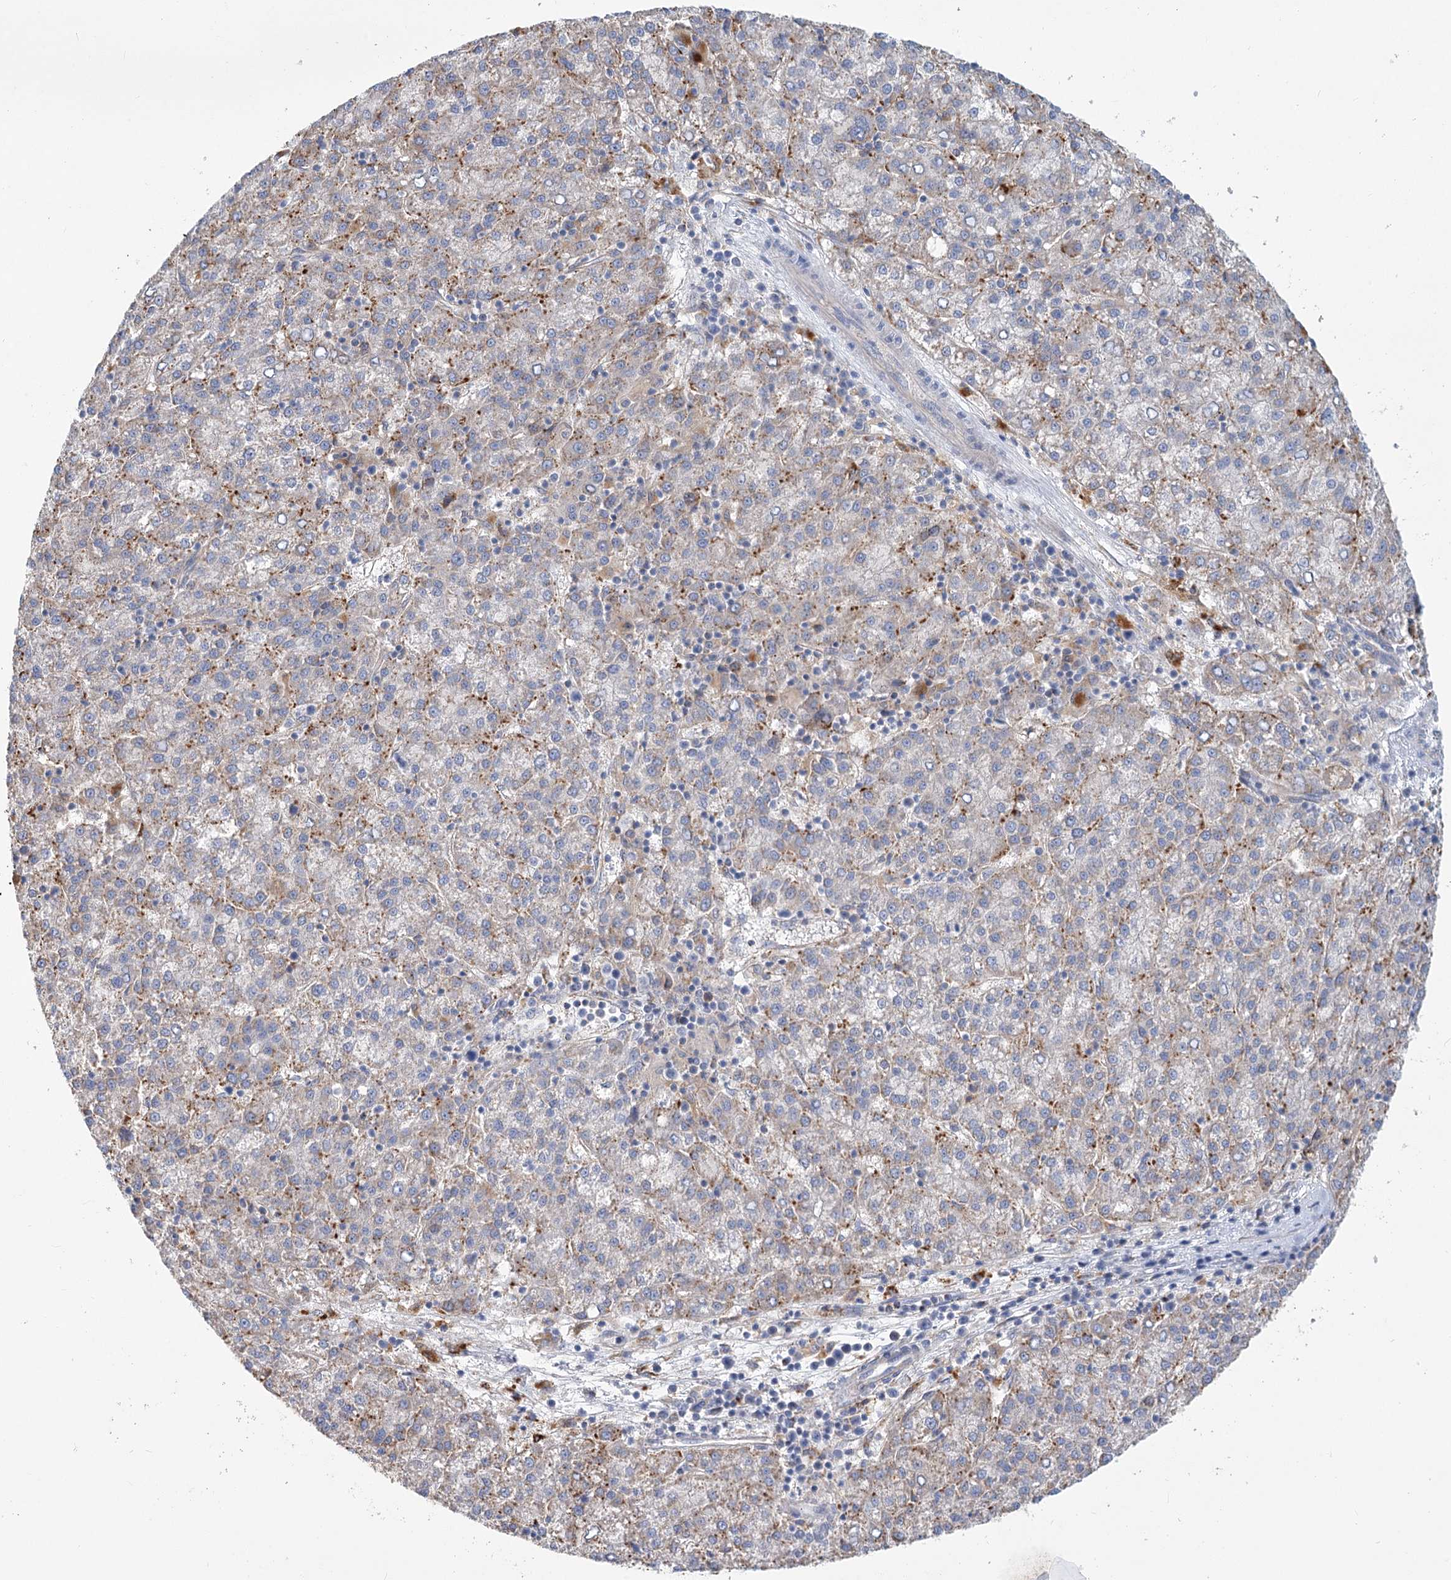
{"staining": {"intensity": "weak", "quantity": "<25%", "location": "cytoplasmic/membranous"}, "tissue": "liver cancer", "cell_type": "Tumor cells", "image_type": "cancer", "snomed": [{"axis": "morphology", "description": "Carcinoma, Hepatocellular, NOS"}, {"axis": "topography", "description": "Liver"}], "caption": "Immunohistochemistry (IHC) of hepatocellular carcinoma (liver) shows no staining in tumor cells. (DAB immunohistochemistry (IHC) with hematoxylin counter stain).", "gene": "GUSB", "patient": {"sex": "female", "age": 58}}